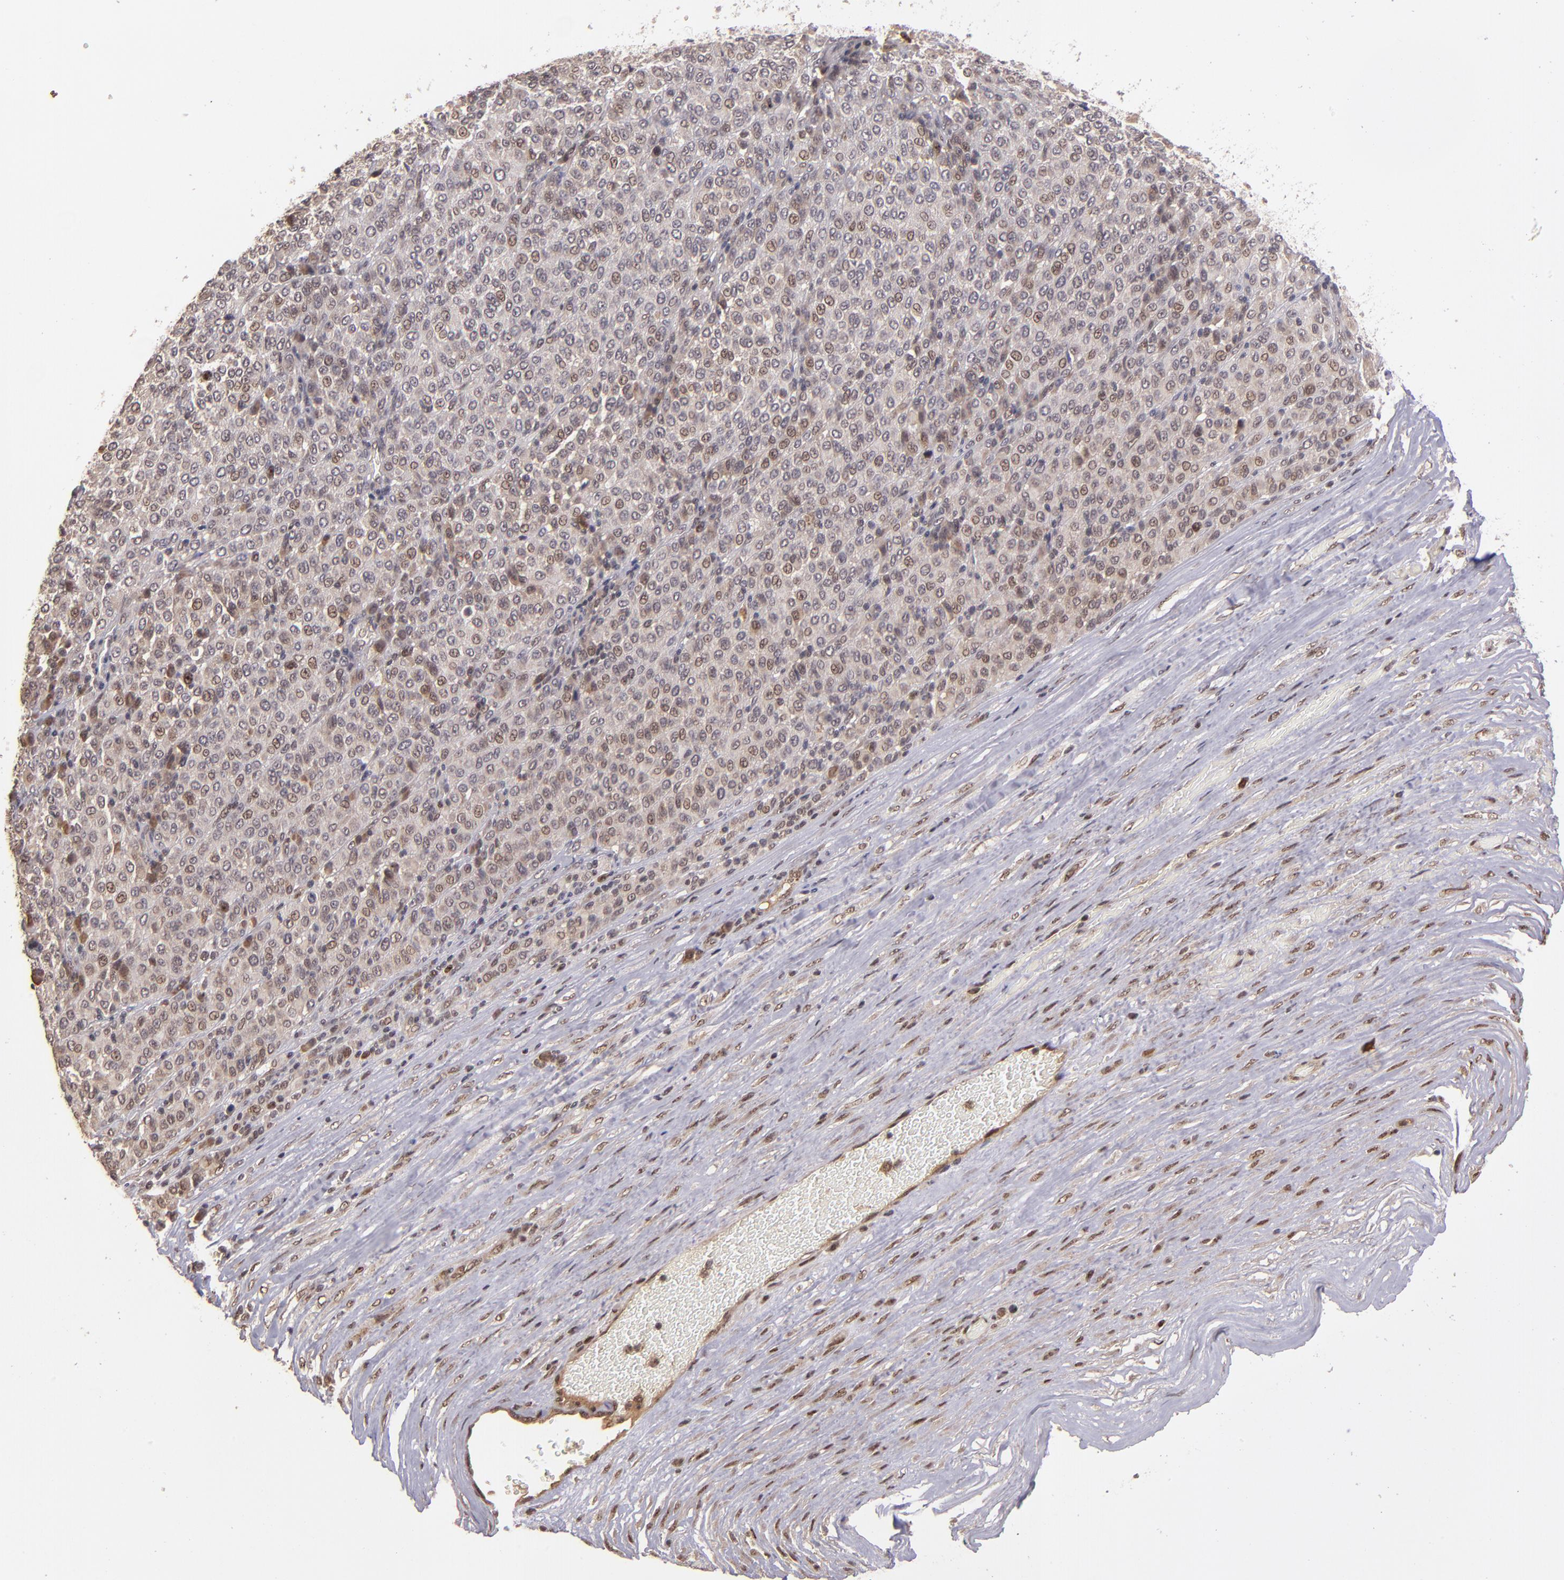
{"staining": {"intensity": "weak", "quantity": "<25%", "location": "nuclear"}, "tissue": "melanoma", "cell_type": "Tumor cells", "image_type": "cancer", "snomed": [{"axis": "morphology", "description": "Malignant melanoma, Metastatic site"}, {"axis": "topography", "description": "Pancreas"}], "caption": "High magnification brightfield microscopy of melanoma stained with DAB (3,3'-diaminobenzidine) (brown) and counterstained with hematoxylin (blue): tumor cells show no significant expression.", "gene": "ABHD12B", "patient": {"sex": "female", "age": 30}}